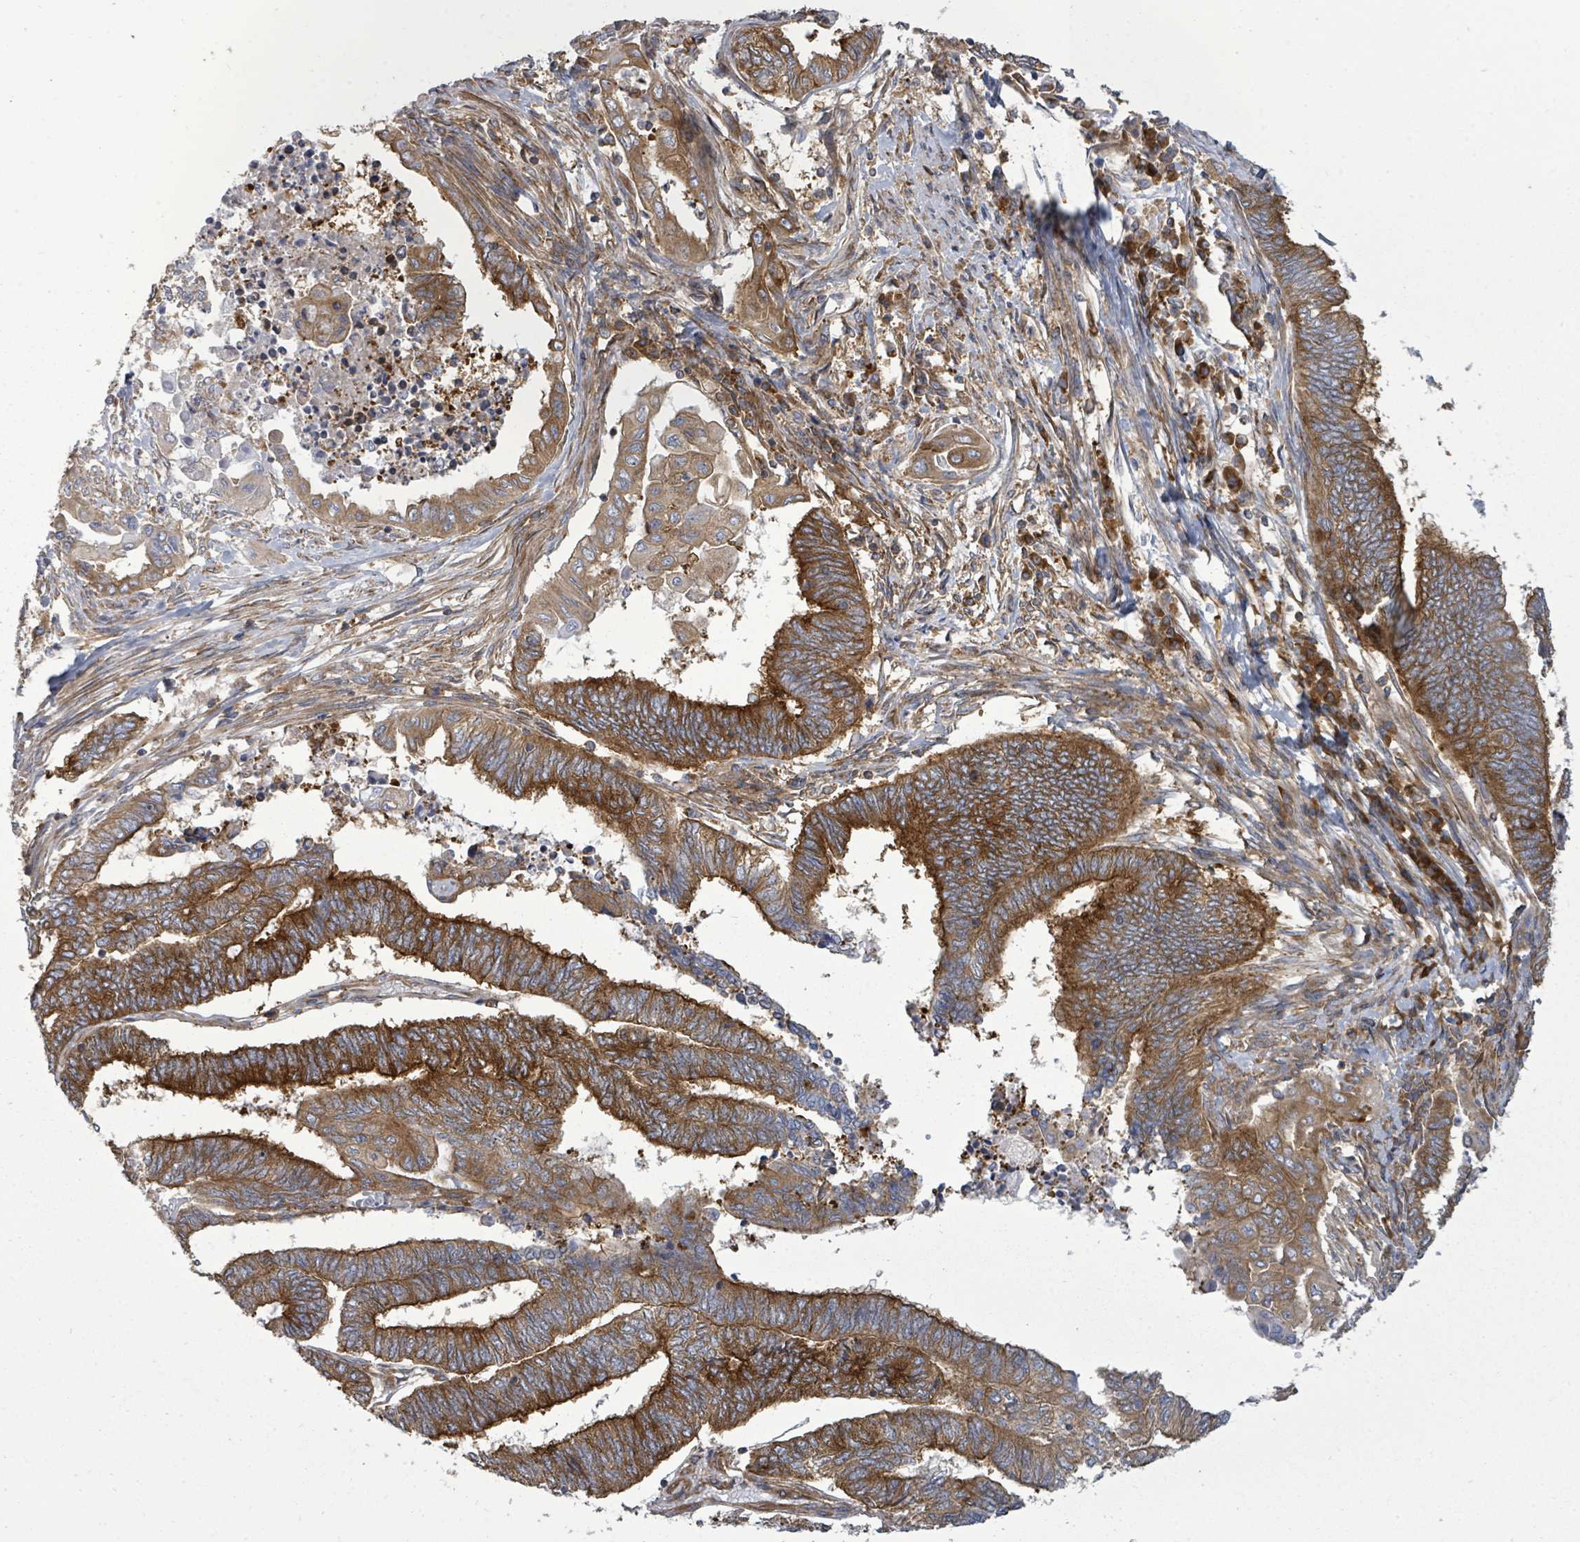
{"staining": {"intensity": "strong", "quantity": ">75%", "location": "cytoplasmic/membranous"}, "tissue": "endometrial cancer", "cell_type": "Tumor cells", "image_type": "cancer", "snomed": [{"axis": "morphology", "description": "Adenocarcinoma, NOS"}, {"axis": "topography", "description": "Uterus"}, {"axis": "topography", "description": "Endometrium"}], "caption": "Immunohistochemistry of endometrial adenocarcinoma demonstrates high levels of strong cytoplasmic/membranous staining in approximately >75% of tumor cells.", "gene": "EIF3C", "patient": {"sex": "female", "age": 70}}